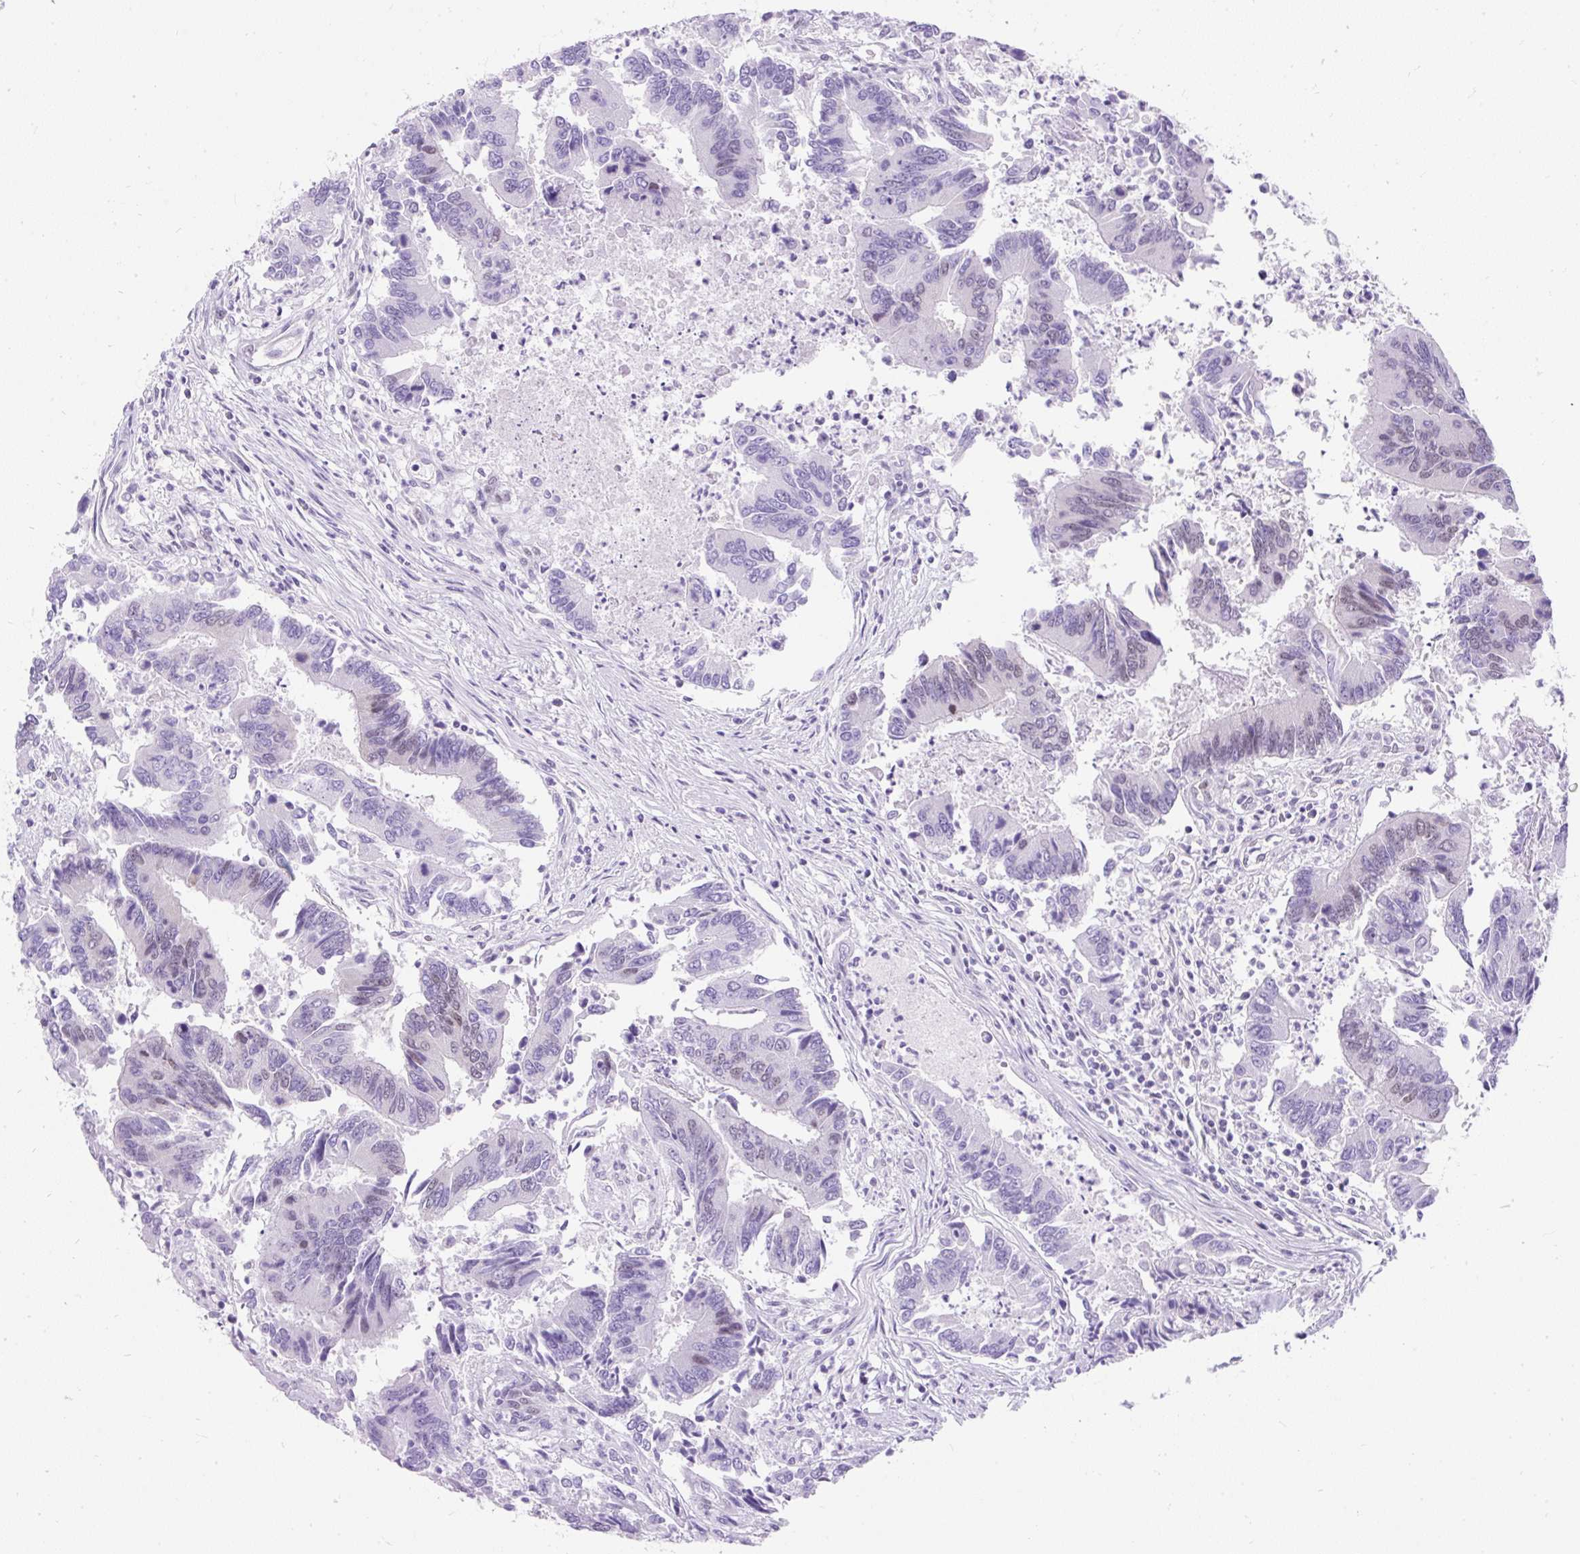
{"staining": {"intensity": "negative", "quantity": "none", "location": "none"}, "tissue": "colorectal cancer", "cell_type": "Tumor cells", "image_type": "cancer", "snomed": [{"axis": "morphology", "description": "Adenocarcinoma, NOS"}, {"axis": "topography", "description": "Colon"}], "caption": "A high-resolution image shows IHC staining of colorectal cancer (adenocarcinoma), which demonstrates no significant staining in tumor cells.", "gene": "PLCXD2", "patient": {"sex": "female", "age": 67}}